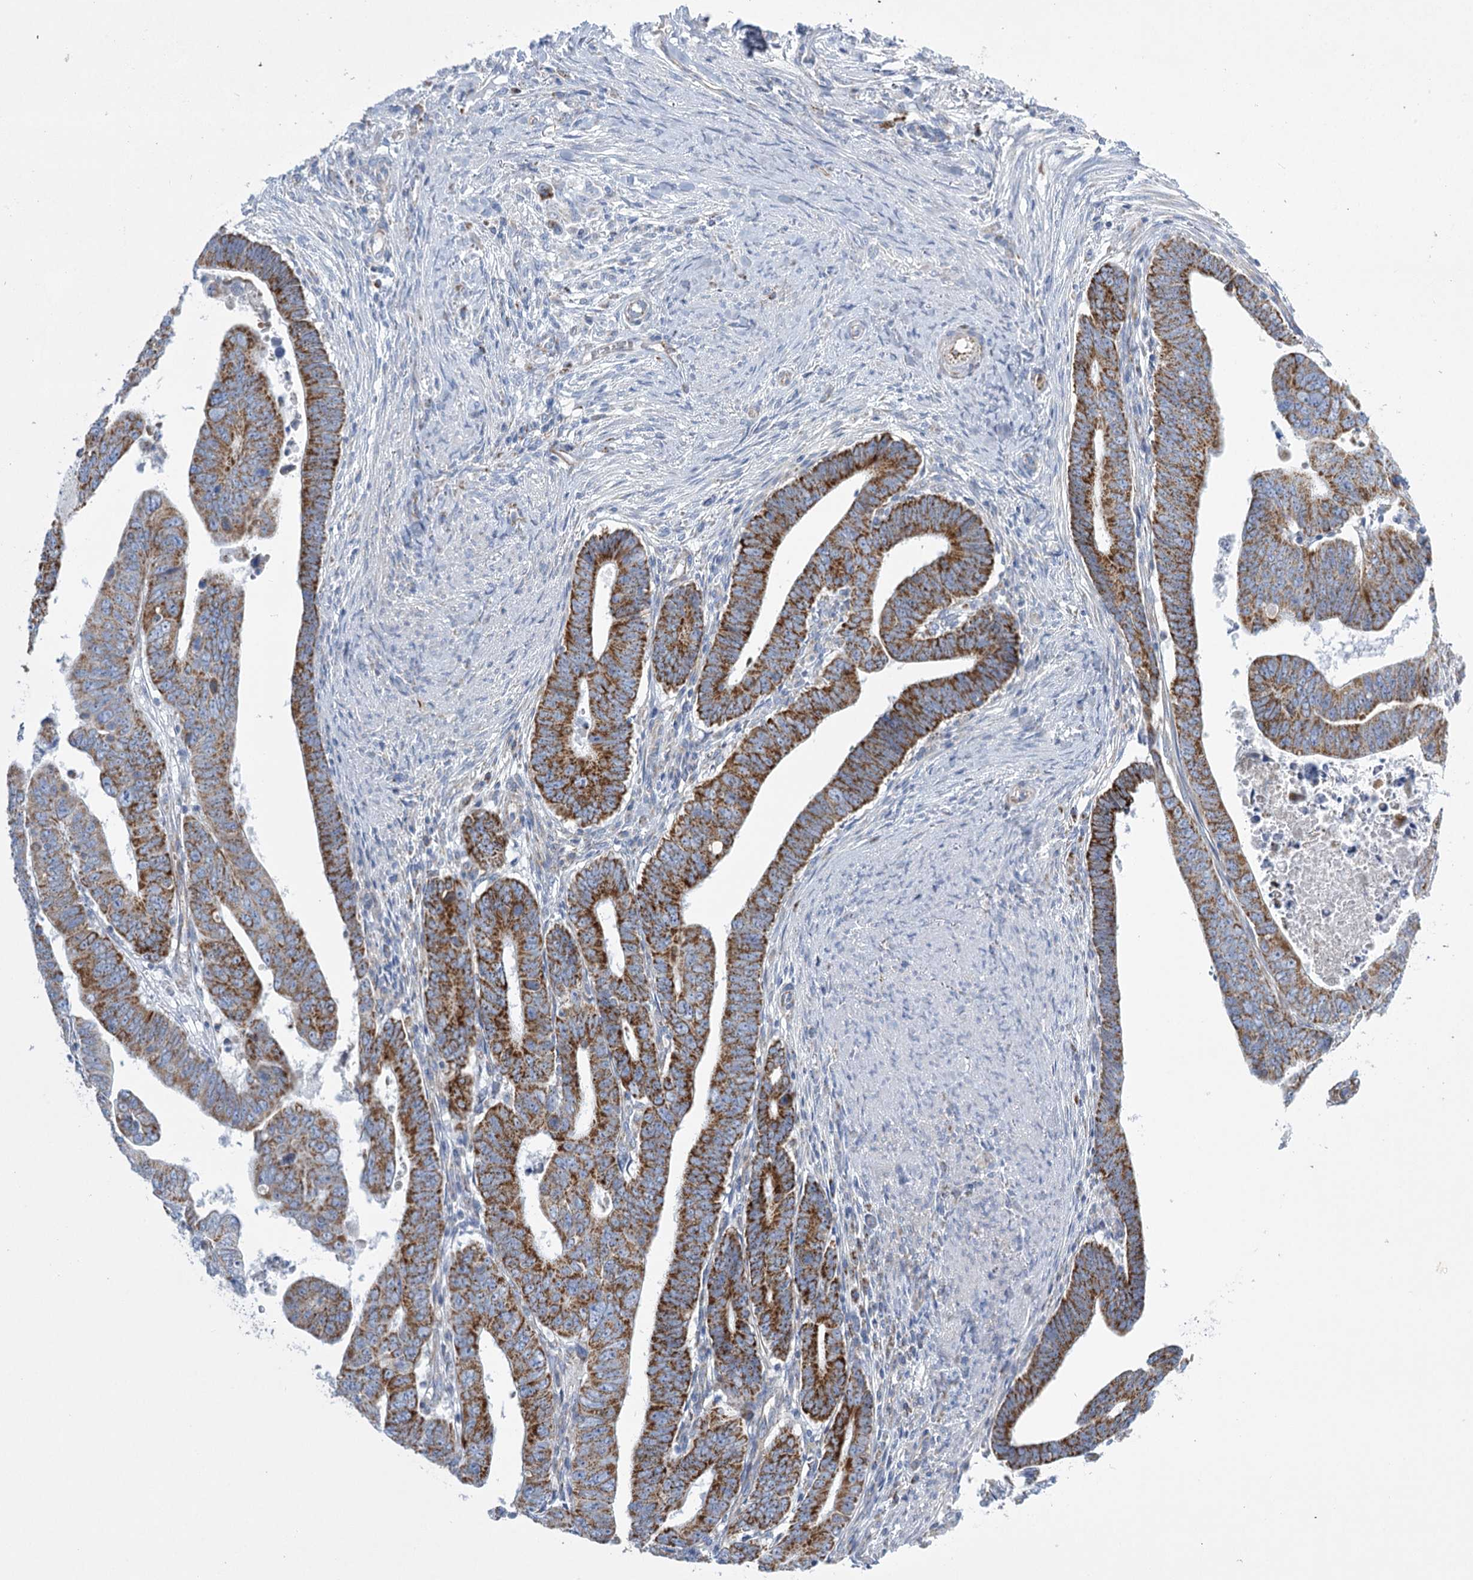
{"staining": {"intensity": "strong", "quantity": ">75%", "location": "cytoplasmic/membranous"}, "tissue": "colorectal cancer", "cell_type": "Tumor cells", "image_type": "cancer", "snomed": [{"axis": "morphology", "description": "Normal tissue, NOS"}, {"axis": "morphology", "description": "Adenocarcinoma, NOS"}, {"axis": "topography", "description": "Rectum"}], "caption": "An immunohistochemistry image of neoplastic tissue is shown. Protein staining in brown highlights strong cytoplasmic/membranous positivity in colorectal adenocarcinoma within tumor cells. (DAB IHC with brightfield microscopy, high magnification).", "gene": "DHTKD1", "patient": {"sex": "female", "age": 65}}